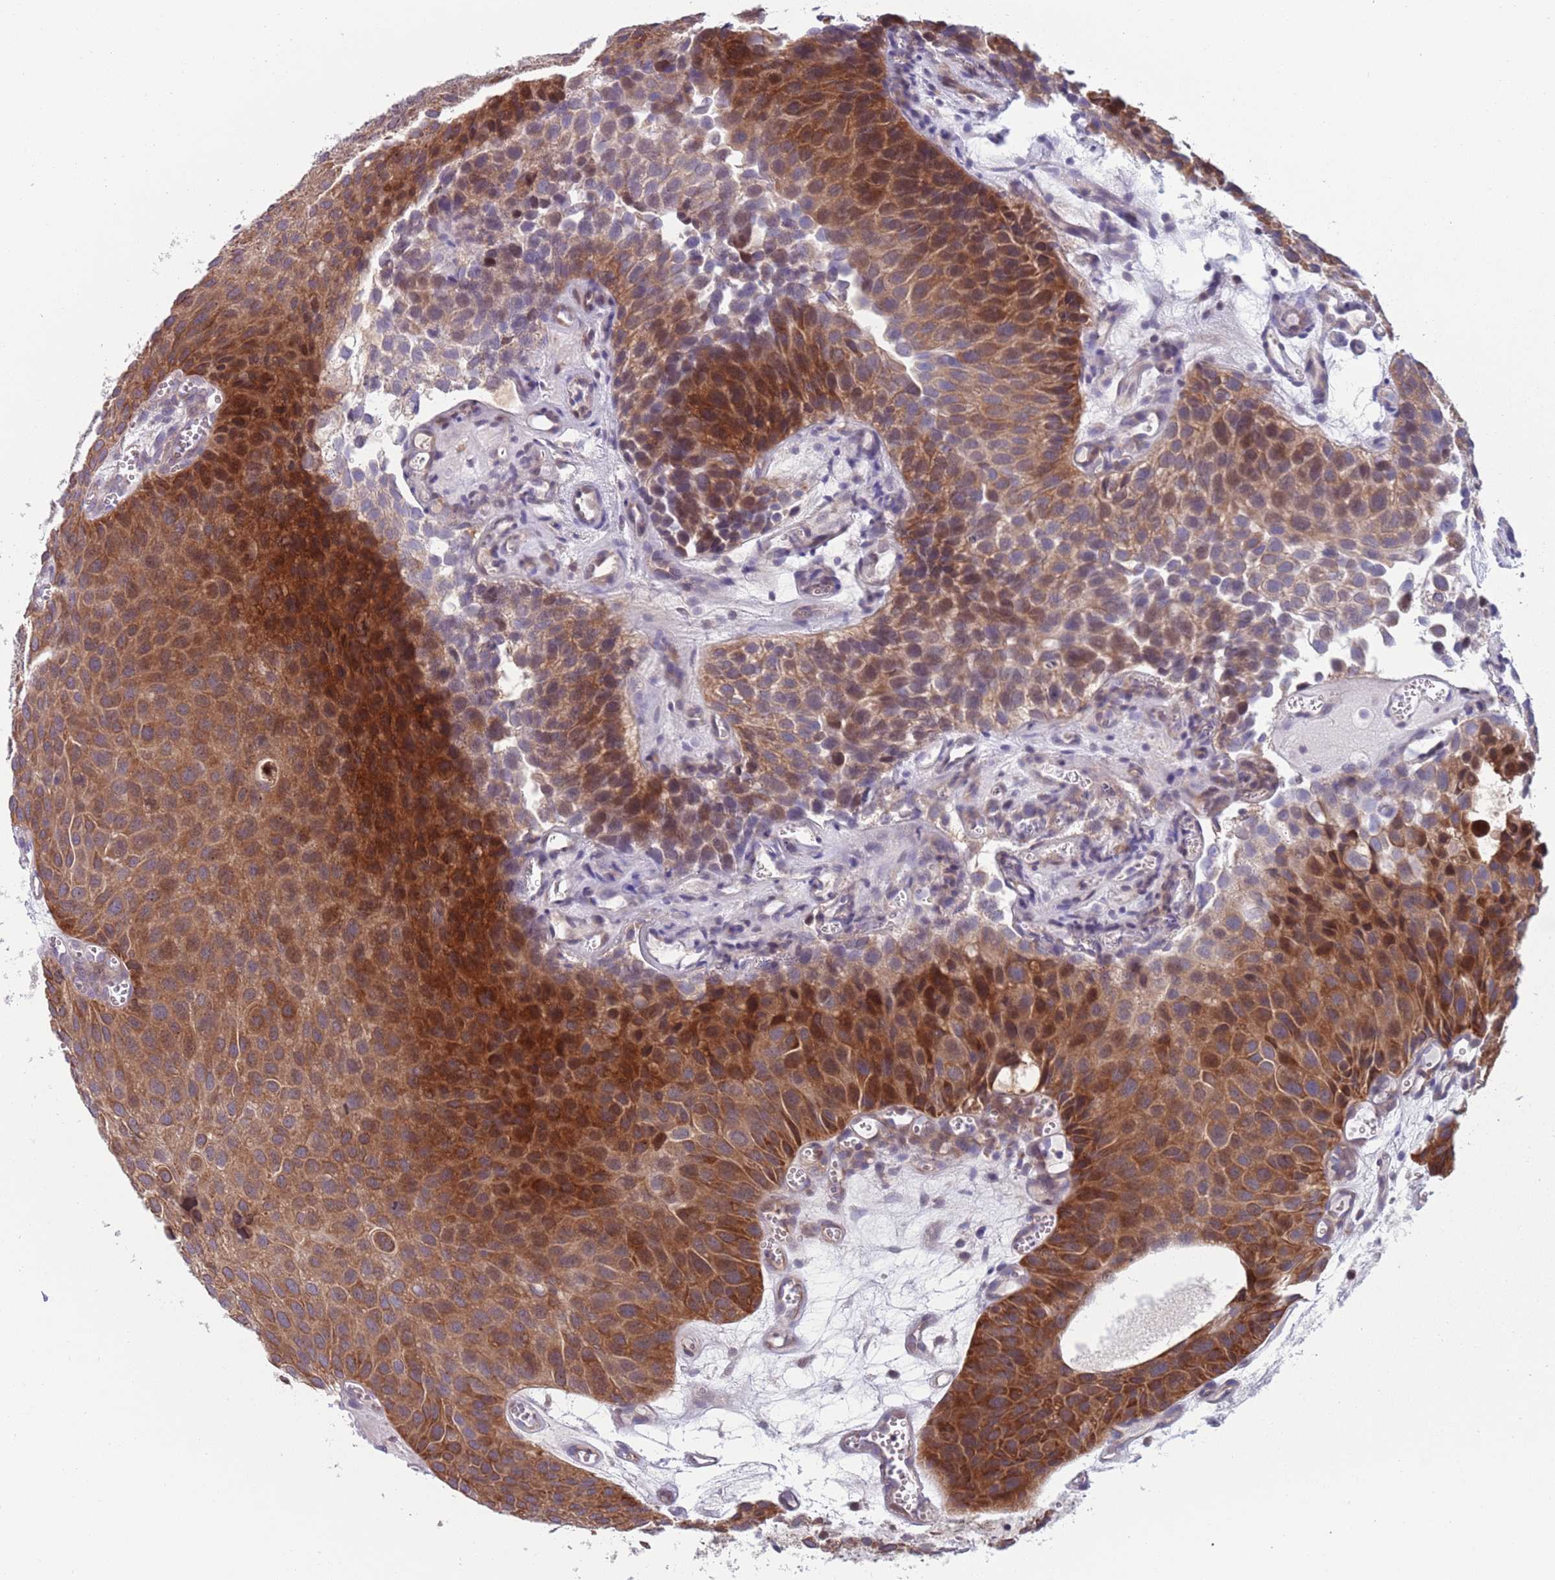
{"staining": {"intensity": "moderate", "quantity": ">75%", "location": "cytoplasmic/membranous,nuclear"}, "tissue": "urothelial cancer", "cell_type": "Tumor cells", "image_type": "cancer", "snomed": [{"axis": "morphology", "description": "Urothelial carcinoma, Low grade"}, {"axis": "topography", "description": "Urinary bladder"}], "caption": "Protein expression analysis of urothelial cancer reveals moderate cytoplasmic/membranous and nuclear staining in about >75% of tumor cells. Using DAB (3,3'-diaminobenzidine) (brown) and hematoxylin (blue) stains, captured at high magnification using brightfield microscopy.", "gene": "CLNS1A", "patient": {"sex": "male", "age": 88}}